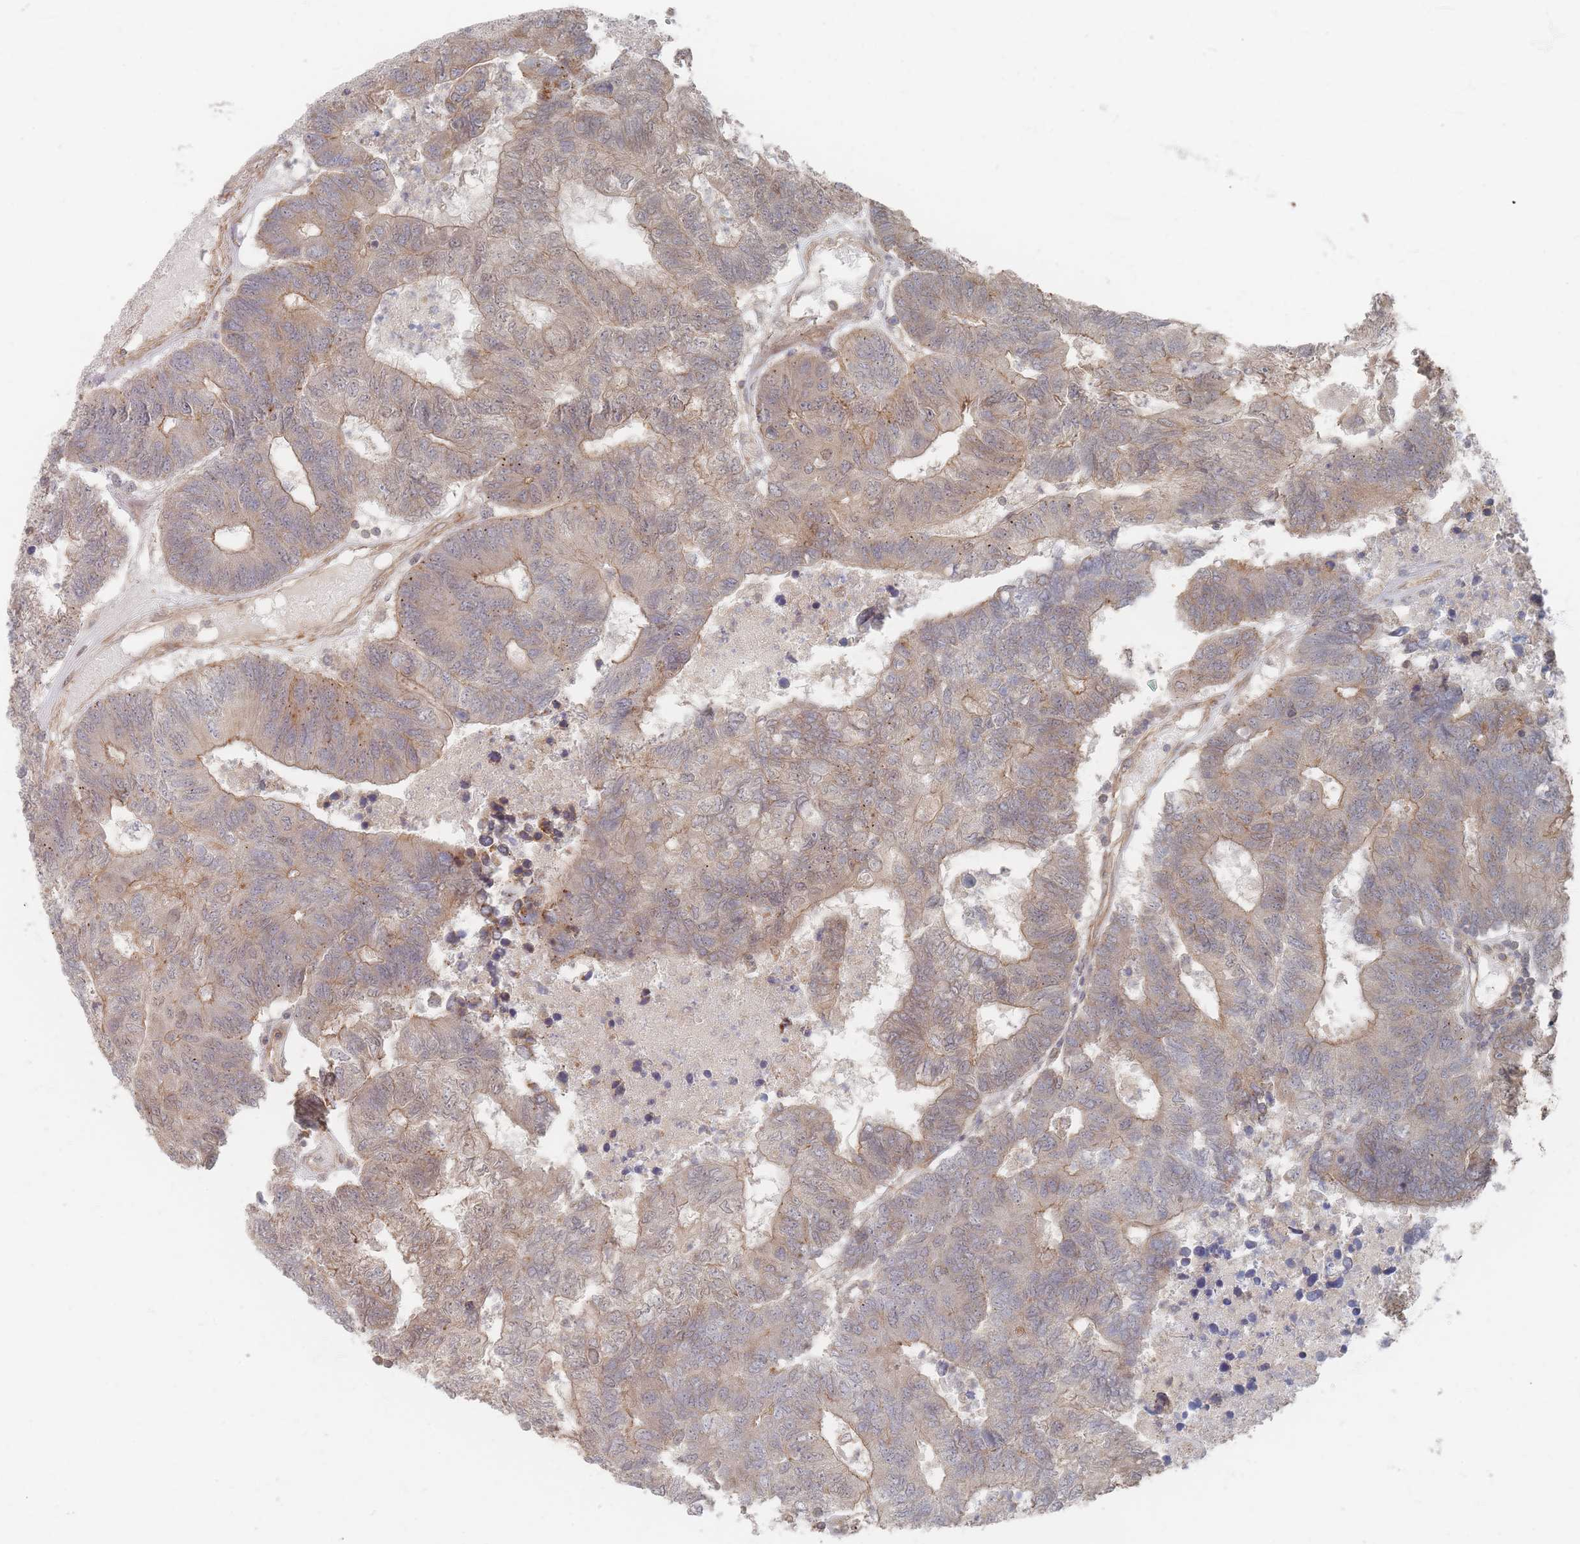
{"staining": {"intensity": "weak", "quantity": "25%-75%", "location": "cytoplasmic/membranous"}, "tissue": "colorectal cancer", "cell_type": "Tumor cells", "image_type": "cancer", "snomed": [{"axis": "morphology", "description": "Adenocarcinoma, NOS"}, {"axis": "topography", "description": "Colon"}], "caption": "Immunohistochemistry image of adenocarcinoma (colorectal) stained for a protein (brown), which demonstrates low levels of weak cytoplasmic/membranous expression in approximately 25%-75% of tumor cells.", "gene": "GLE1", "patient": {"sex": "female", "age": 48}}